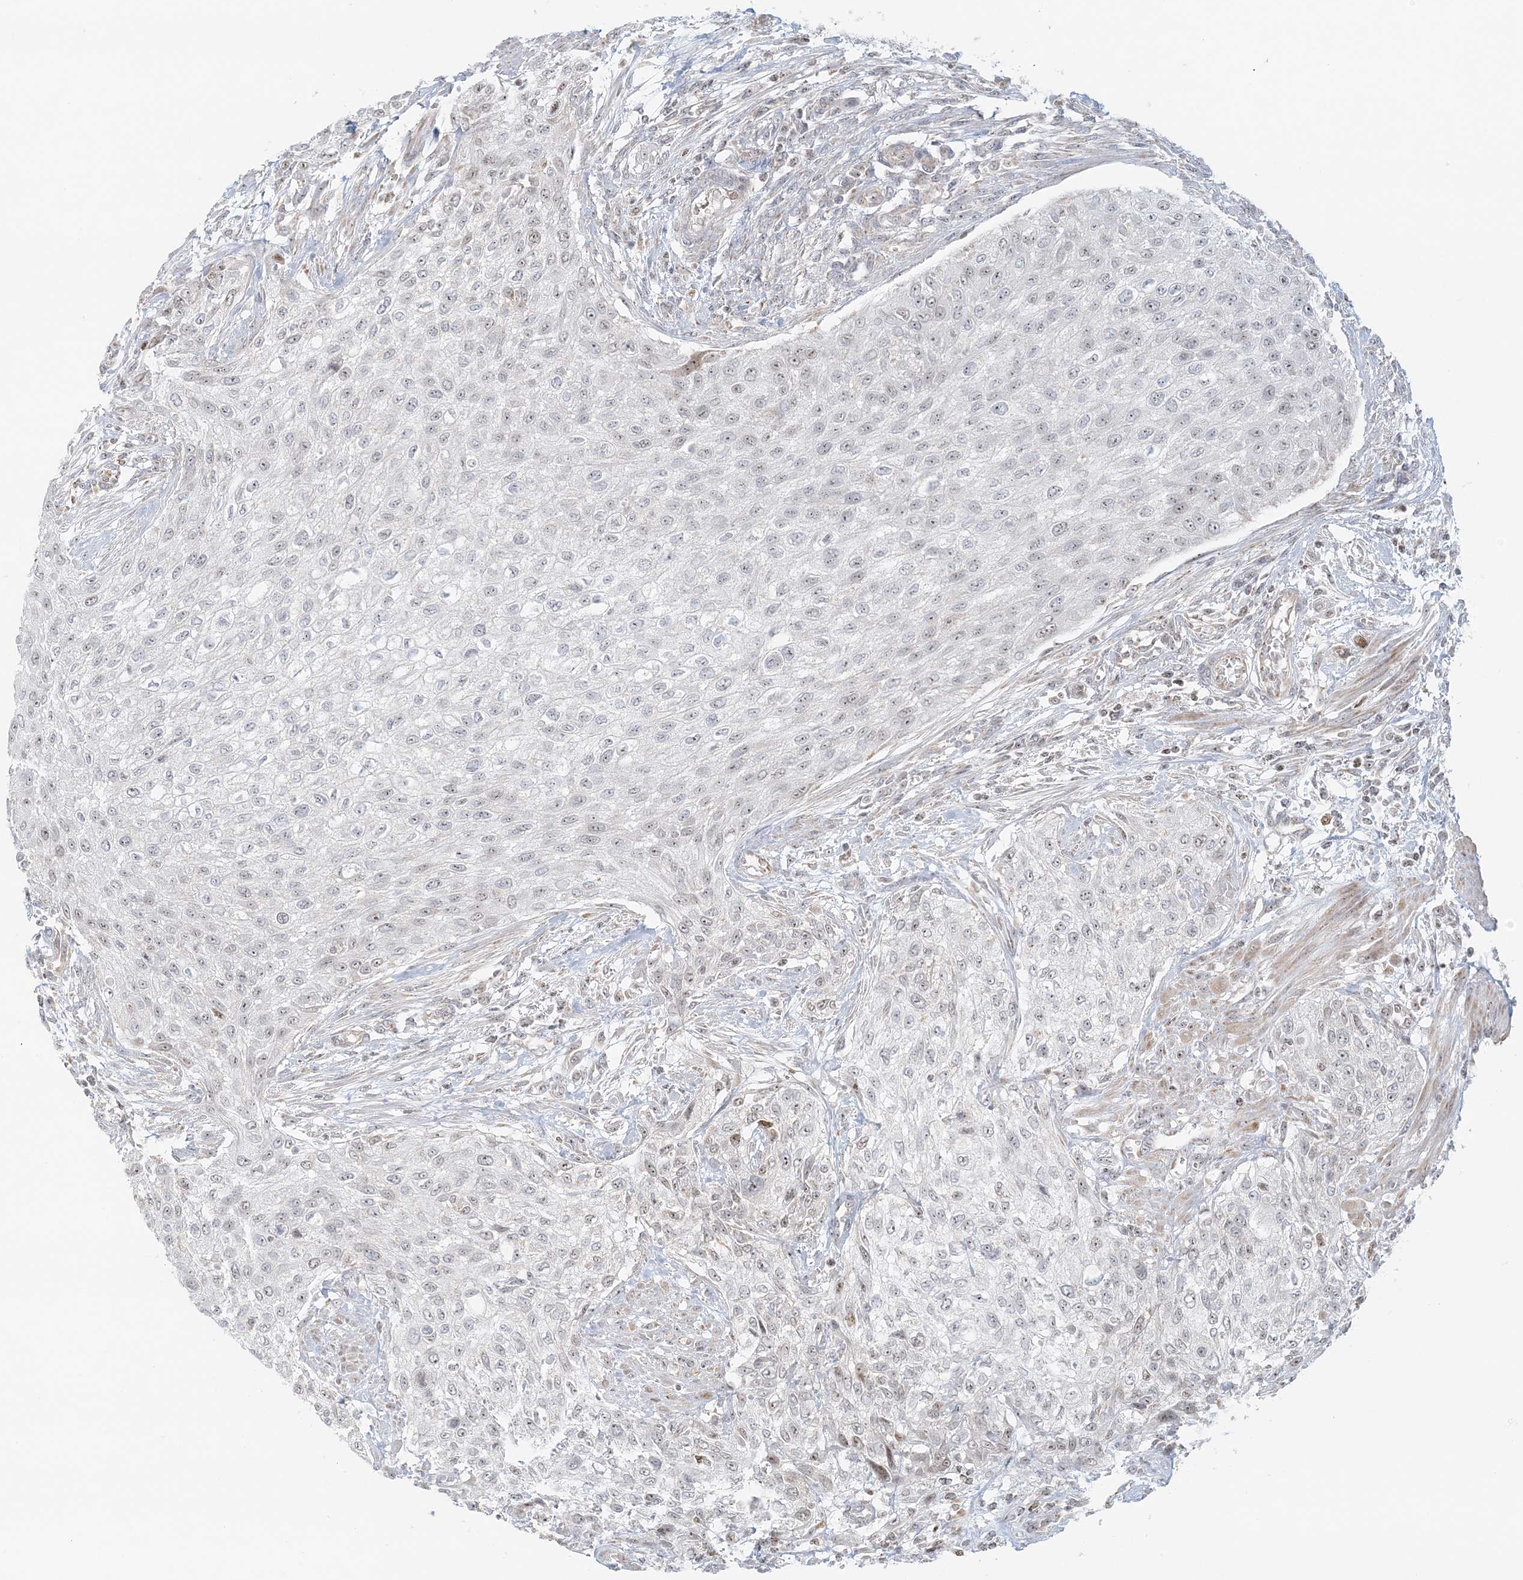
{"staining": {"intensity": "negative", "quantity": "none", "location": "none"}, "tissue": "urothelial cancer", "cell_type": "Tumor cells", "image_type": "cancer", "snomed": [{"axis": "morphology", "description": "Urothelial carcinoma, High grade"}, {"axis": "topography", "description": "Urinary bladder"}], "caption": "This is an immunohistochemistry photomicrograph of human urothelial carcinoma (high-grade). There is no positivity in tumor cells.", "gene": "UBE2F", "patient": {"sex": "male", "age": 35}}